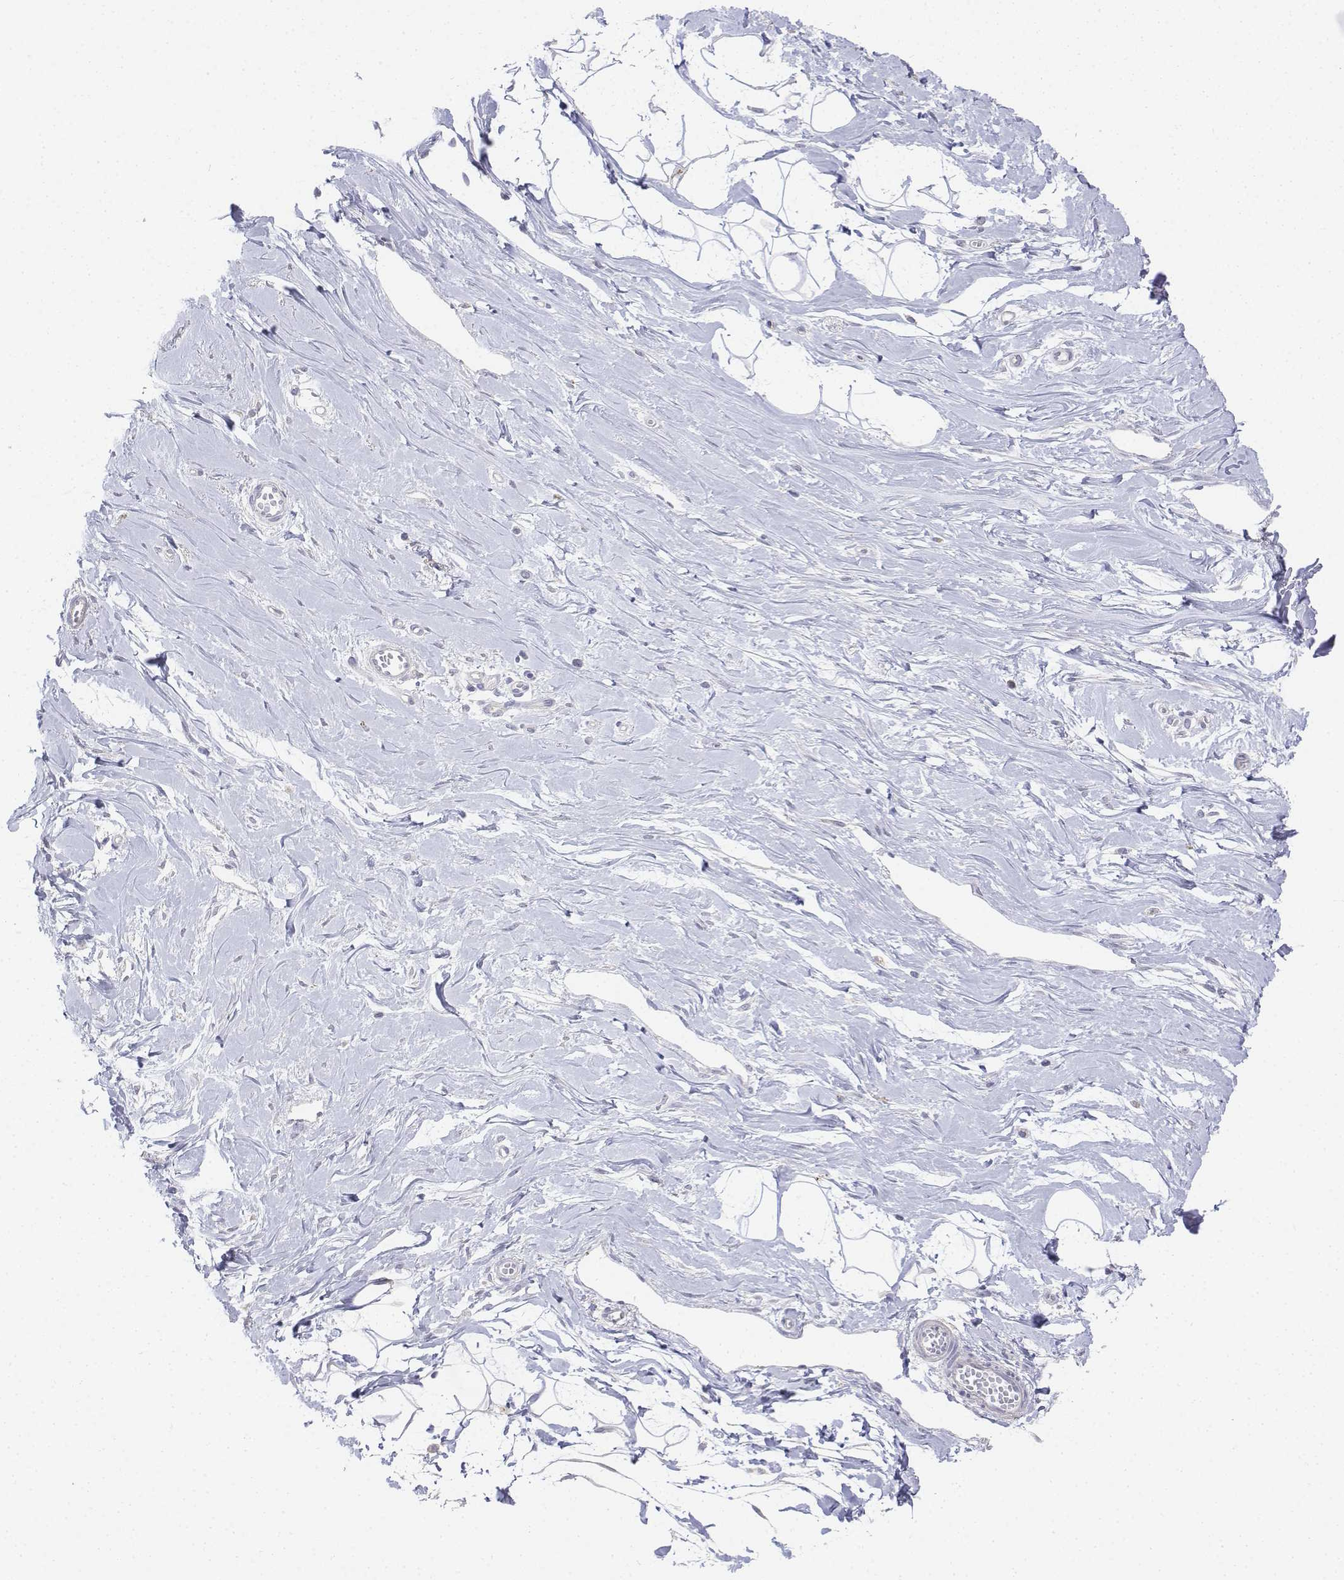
{"staining": {"intensity": "negative", "quantity": "none", "location": "none"}, "tissue": "breast", "cell_type": "Adipocytes", "image_type": "normal", "snomed": [{"axis": "morphology", "description": "Normal tissue, NOS"}, {"axis": "topography", "description": "Breast"}], "caption": "Micrograph shows no protein expression in adipocytes of unremarkable breast. (DAB IHC, high magnification).", "gene": "LGSN", "patient": {"sex": "female", "age": 49}}